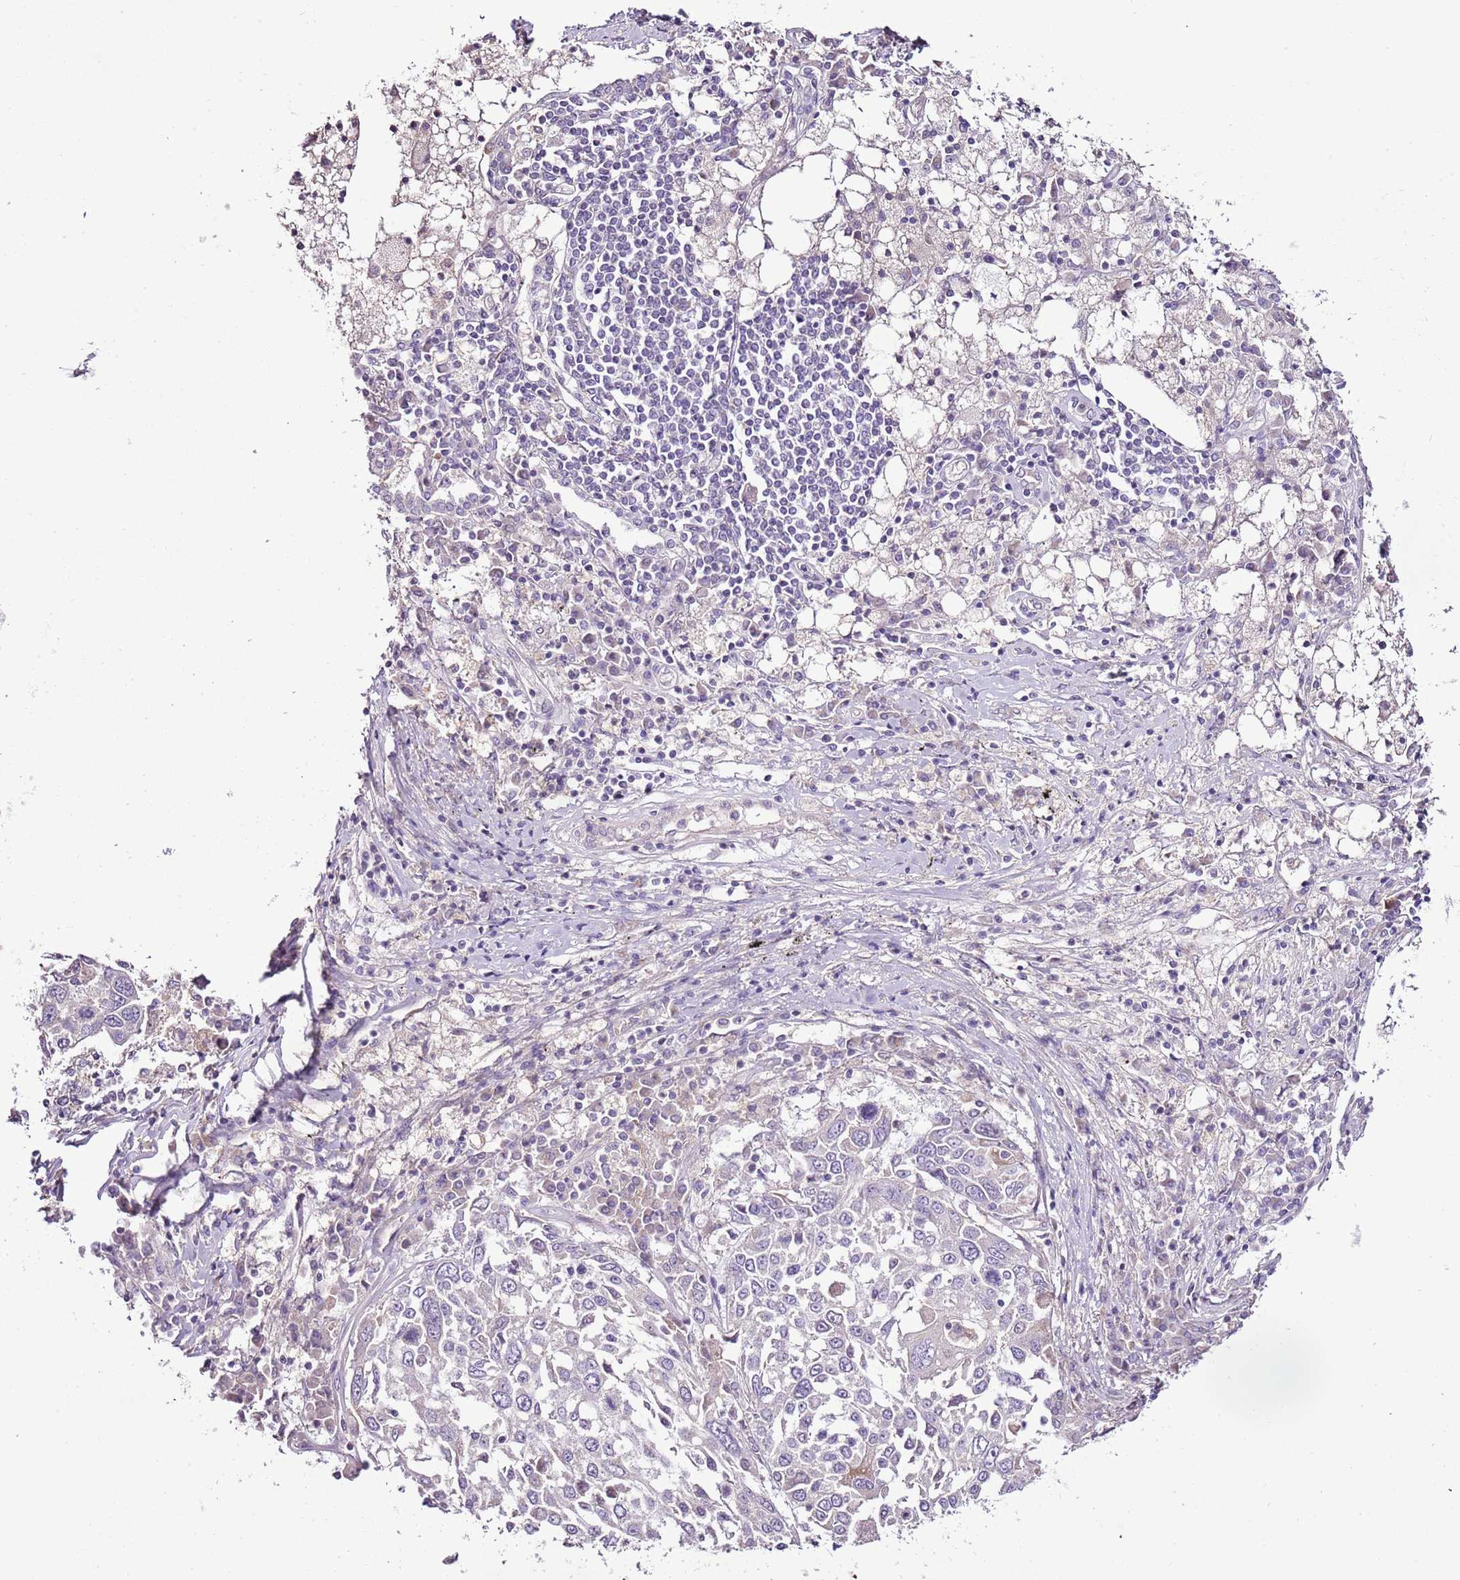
{"staining": {"intensity": "negative", "quantity": "none", "location": "none"}, "tissue": "lung cancer", "cell_type": "Tumor cells", "image_type": "cancer", "snomed": [{"axis": "morphology", "description": "Squamous cell carcinoma, NOS"}, {"axis": "topography", "description": "Lung"}], "caption": "This is an immunohistochemistry (IHC) micrograph of lung squamous cell carcinoma. There is no positivity in tumor cells.", "gene": "CMKLR1", "patient": {"sex": "male", "age": 65}}